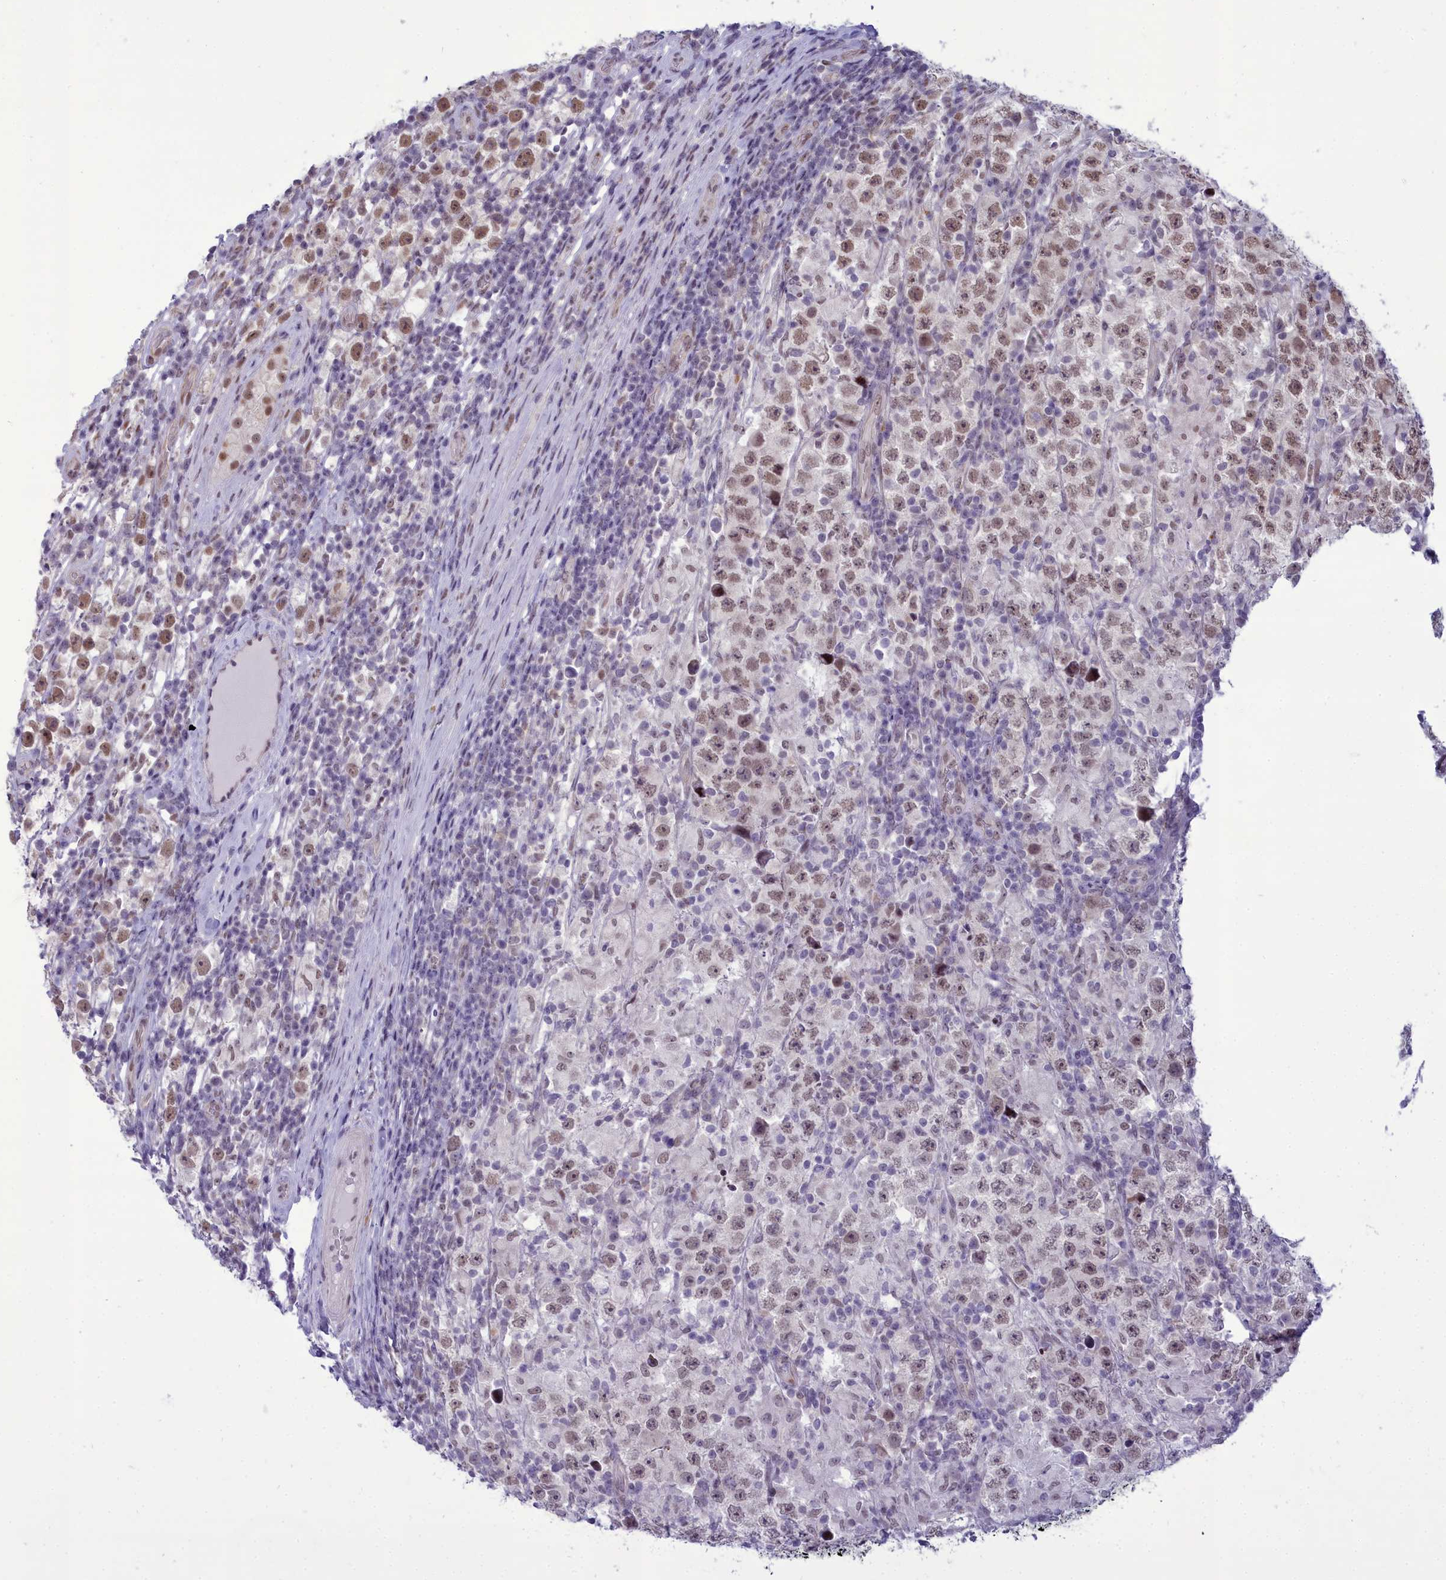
{"staining": {"intensity": "moderate", "quantity": "25%-75%", "location": "nuclear"}, "tissue": "testis cancer", "cell_type": "Tumor cells", "image_type": "cancer", "snomed": [{"axis": "morphology", "description": "Normal tissue, NOS"}, {"axis": "morphology", "description": "Urothelial carcinoma, High grade"}, {"axis": "morphology", "description": "Seminoma, NOS"}, {"axis": "morphology", "description": "Carcinoma, Embryonal, NOS"}, {"axis": "topography", "description": "Urinary bladder"}, {"axis": "topography", "description": "Testis"}], "caption": "Protein analysis of testis cancer tissue displays moderate nuclear positivity in approximately 25%-75% of tumor cells.", "gene": "CEACAM19", "patient": {"sex": "male", "age": 41}}